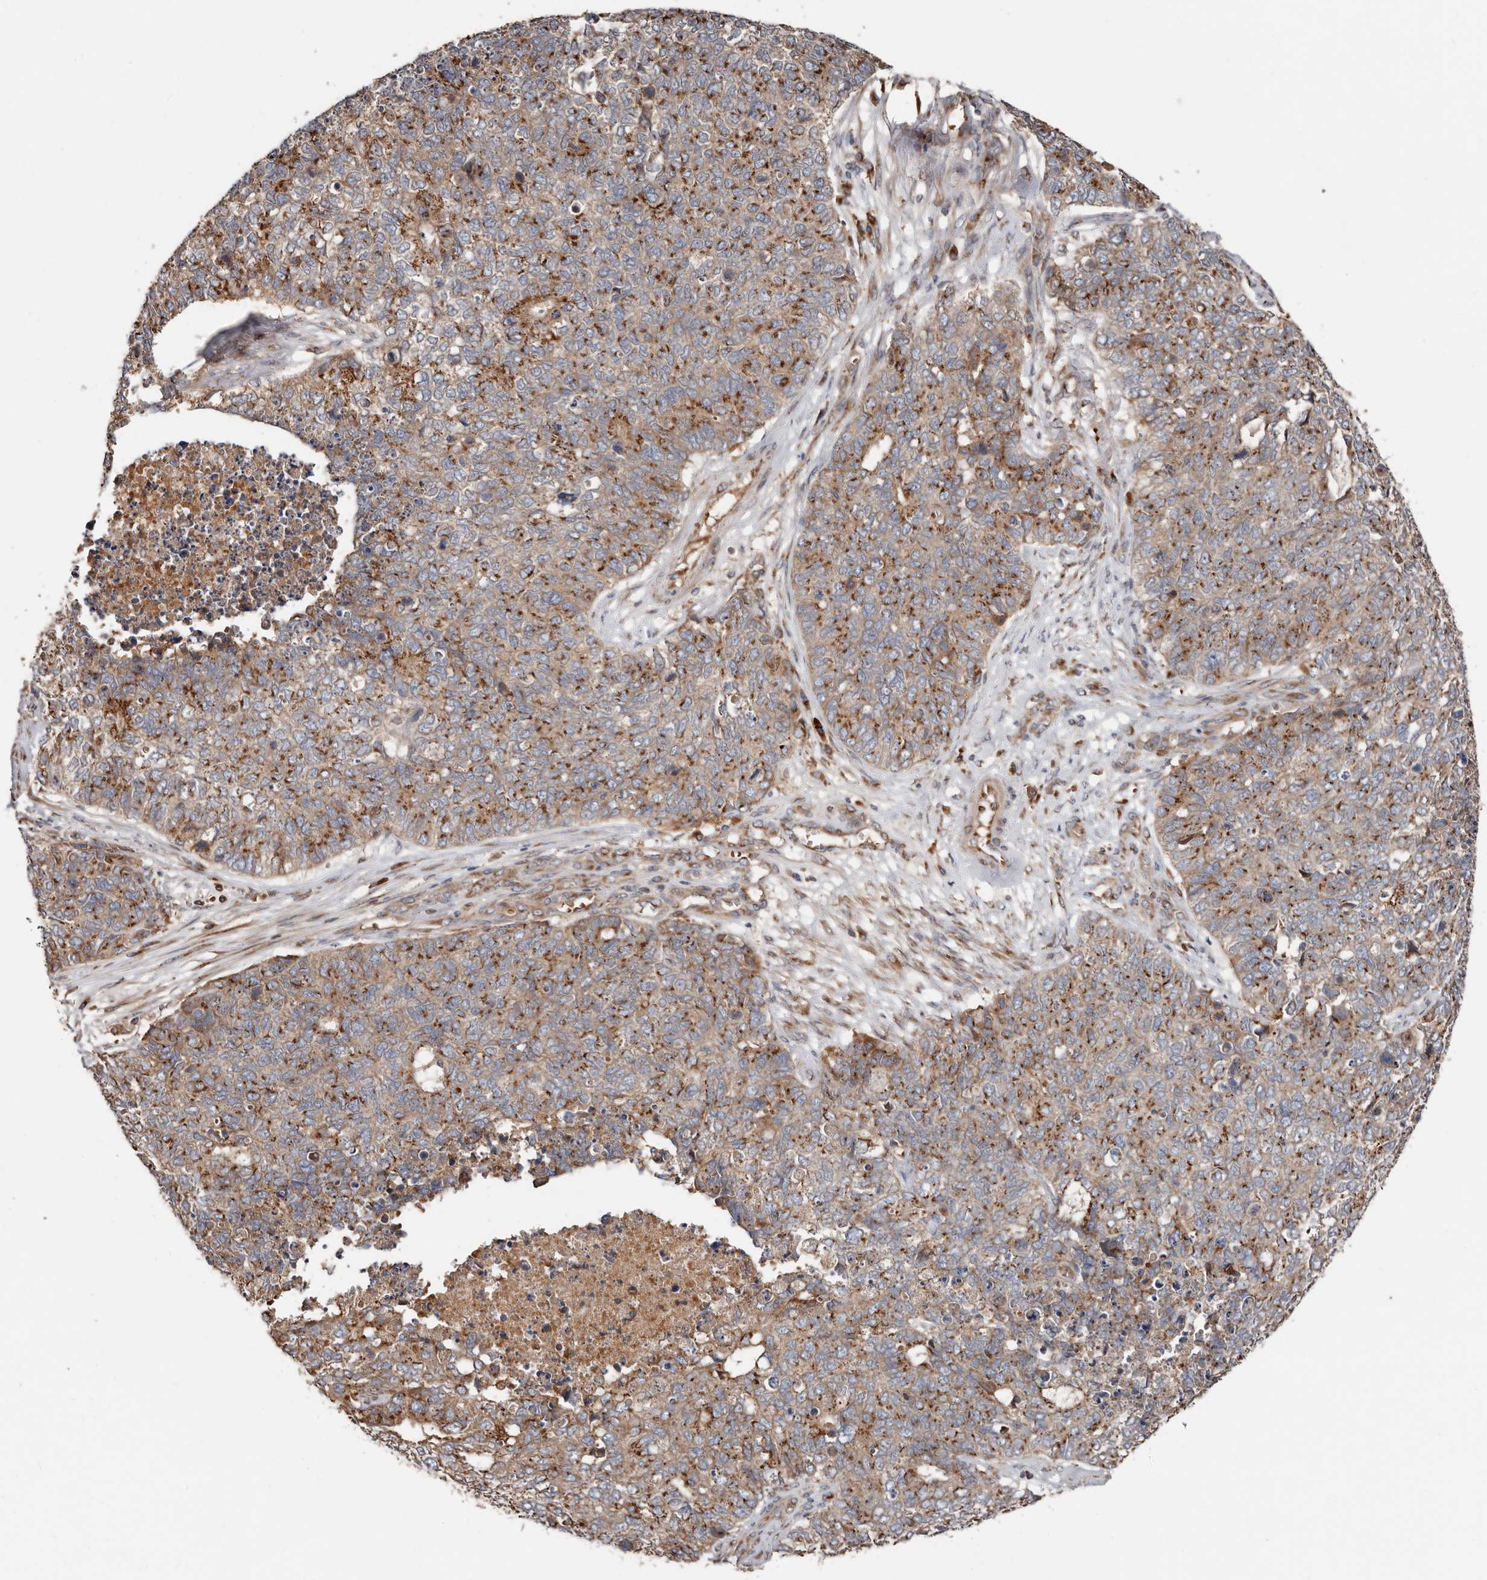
{"staining": {"intensity": "moderate", "quantity": ">75%", "location": "cytoplasmic/membranous"}, "tissue": "cervical cancer", "cell_type": "Tumor cells", "image_type": "cancer", "snomed": [{"axis": "morphology", "description": "Squamous cell carcinoma, NOS"}, {"axis": "topography", "description": "Cervix"}], "caption": "Cervical cancer stained for a protein (brown) exhibits moderate cytoplasmic/membranous positive positivity in about >75% of tumor cells.", "gene": "COG1", "patient": {"sex": "female", "age": 63}}